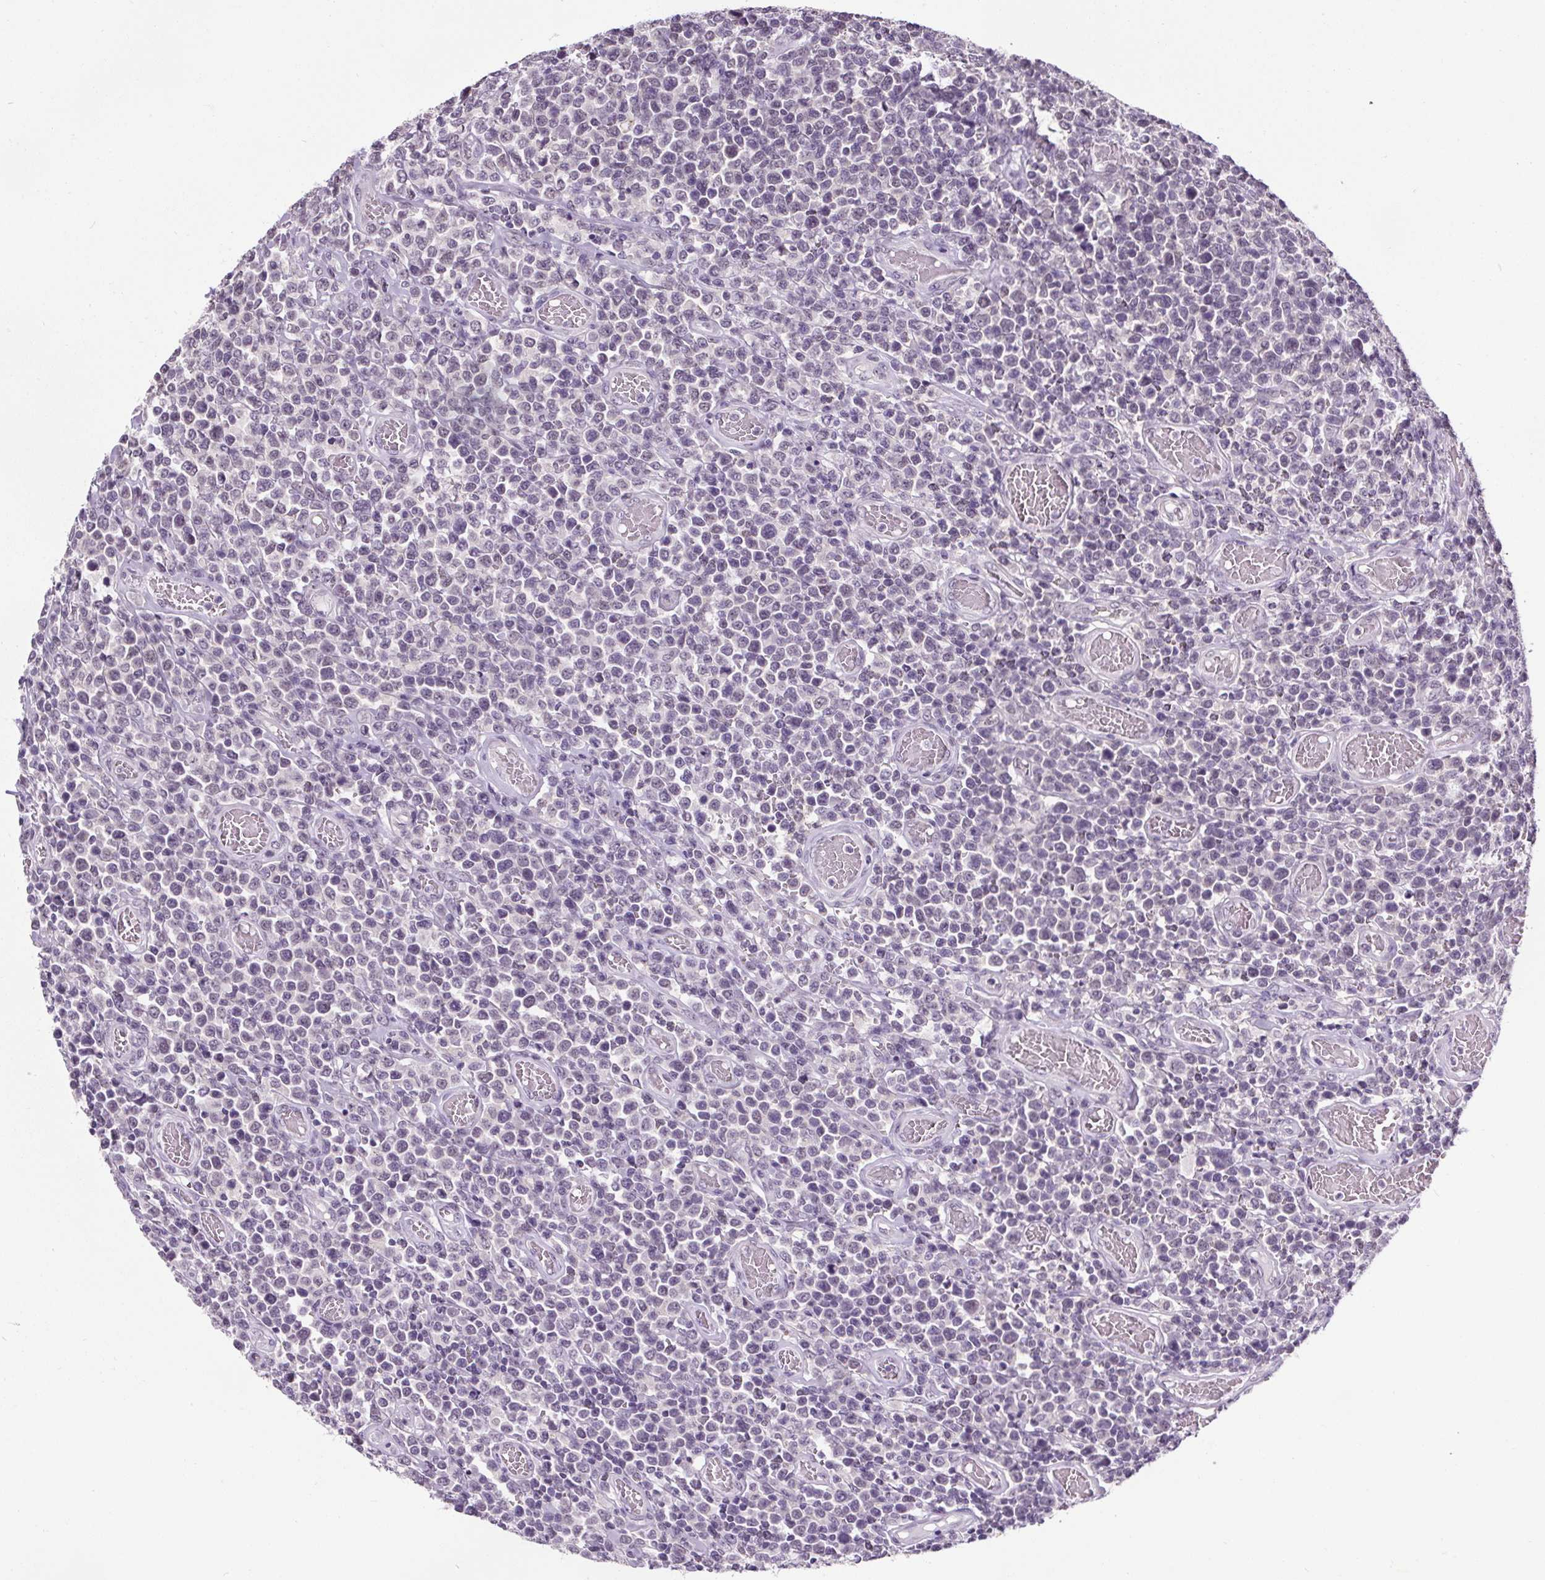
{"staining": {"intensity": "negative", "quantity": "none", "location": "none"}, "tissue": "lymphoma", "cell_type": "Tumor cells", "image_type": "cancer", "snomed": [{"axis": "morphology", "description": "Malignant lymphoma, non-Hodgkin's type, High grade"}, {"axis": "topography", "description": "Soft tissue"}], "caption": "Lymphoma was stained to show a protein in brown. There is no significant staining in tumor cells.", "gene": "SLC2A9", "patient": {"sex": "female", "age": 56}}